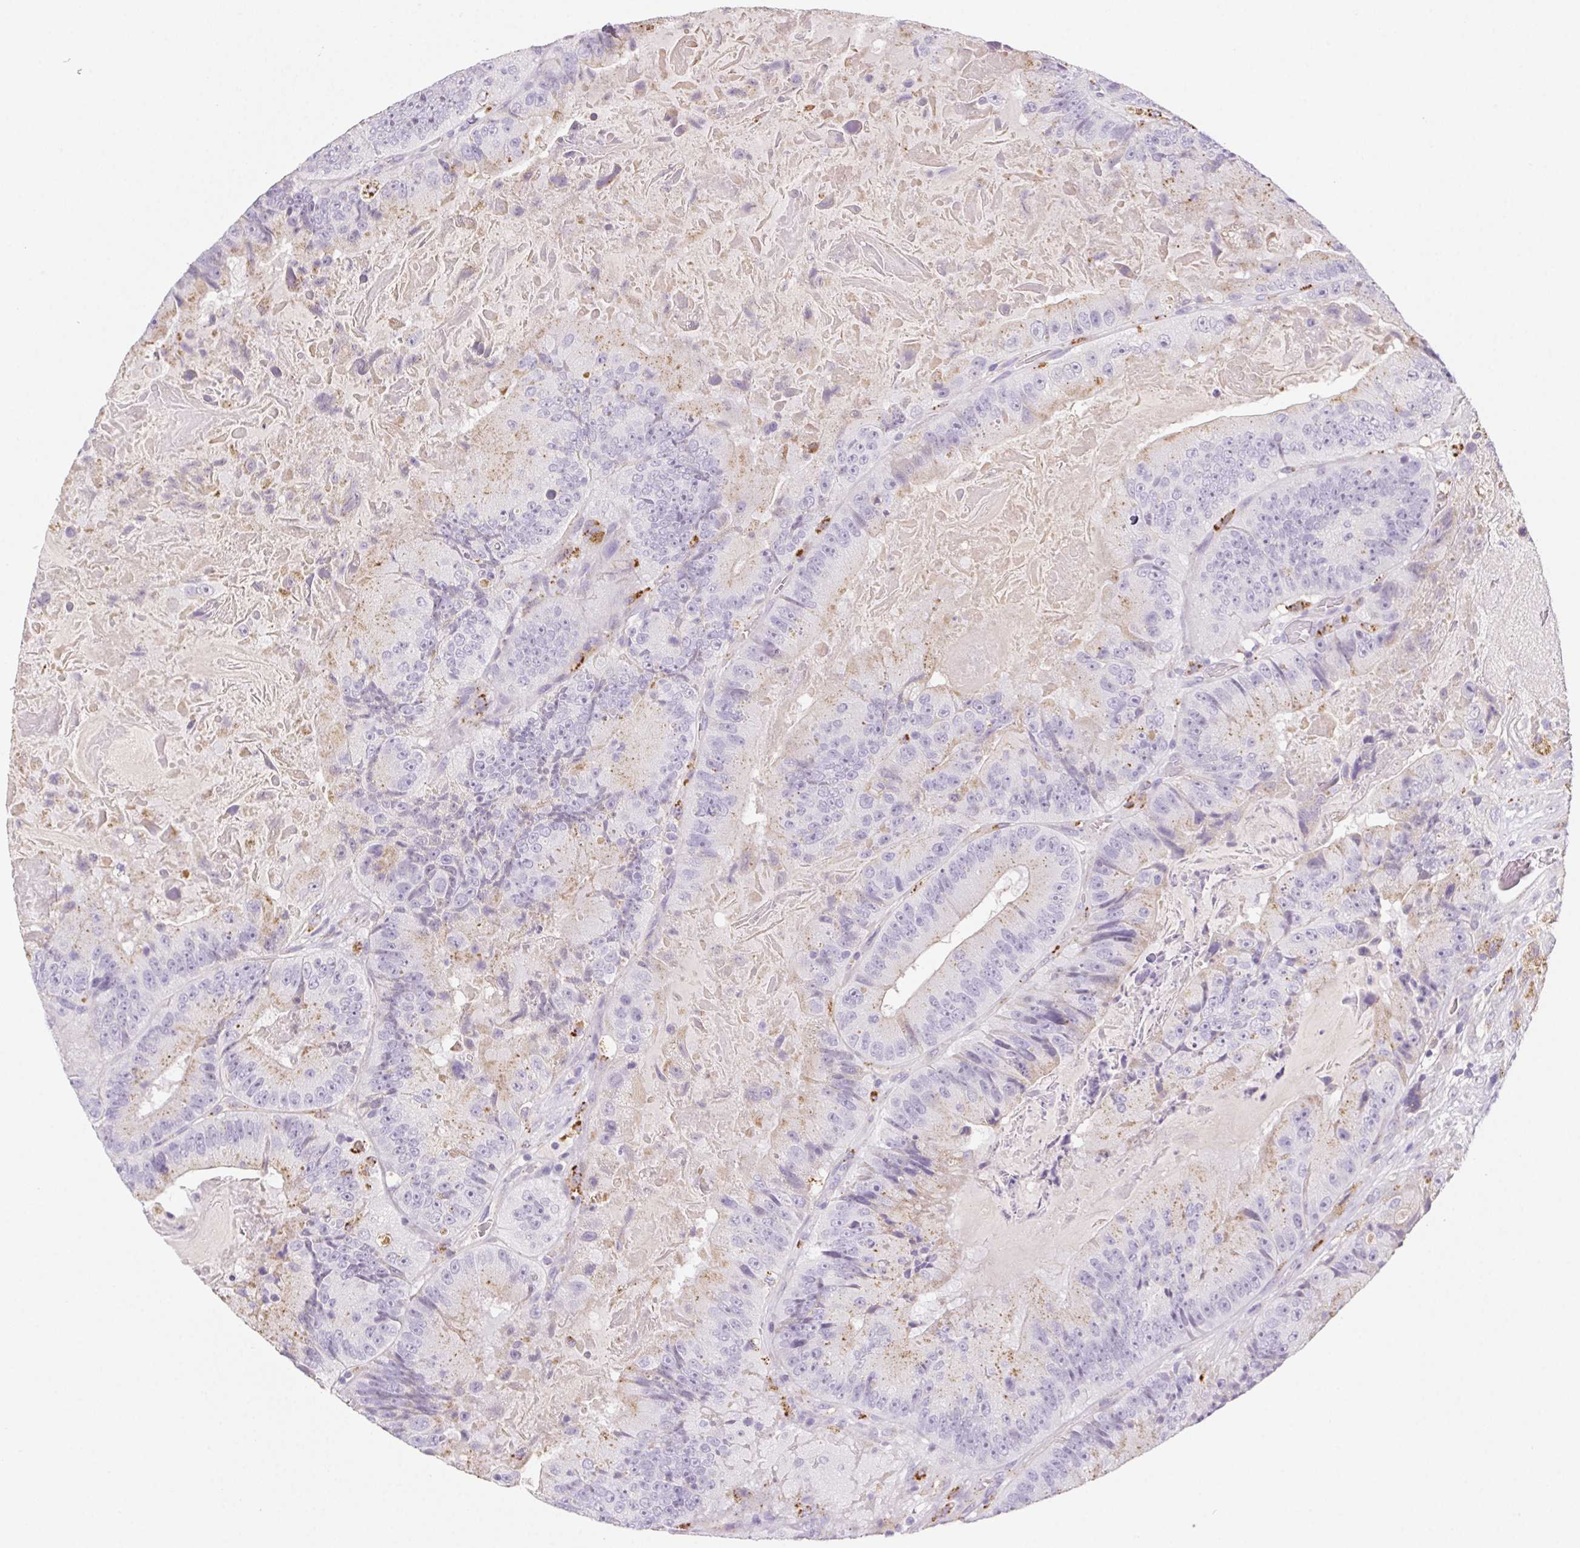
{"staining": {"intensity": "weak", "quantity": "<25%", "location": "cytoplasmic/membranous"}, "tissue": "colorectal cancer", "cell_type": "Tumor cells", "image_type": "cancer", "snomed": [{"axis": "morphology", "description": "Adenocarcinoma, NOS"}, {"axis": "topography", "description": "Colon"}], "caption": "The immunohistochemistry photomicrograph has no significant positivity in tumor cells of adenocarcinoma (colorectal) tissue.", "gene": "LIPA", "patient": {"sex": "female", "age": 86}}